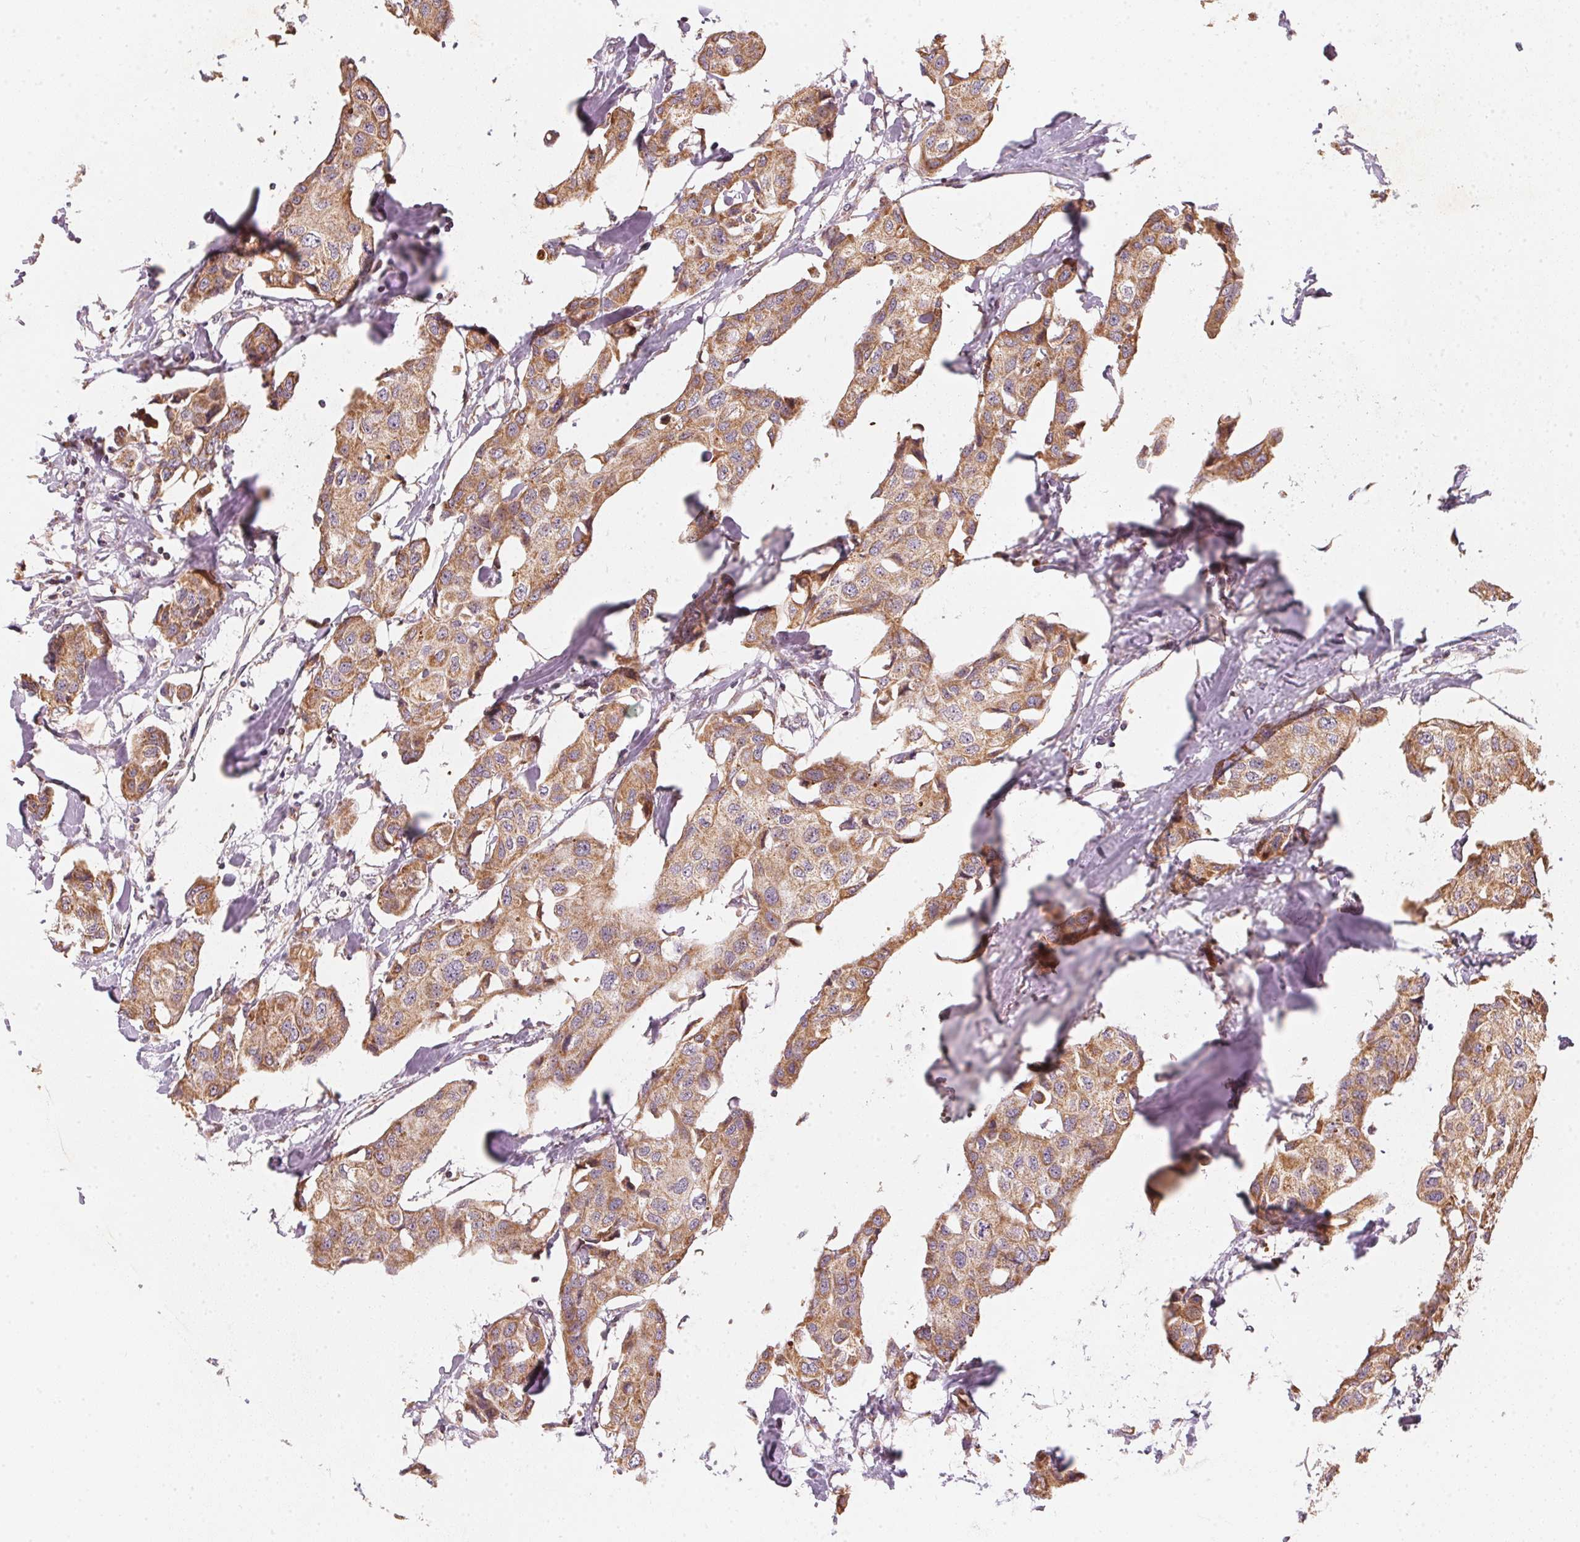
{"staining": {"intensity": "moderate", "quantity": ">75%", "location": "cytoplasmic/membranous"}, "tissue": "breast cancer", "cell_type": "Tumor cells", "image_type": "cancer", "snomed": [{"axis": "morphology", "description": "Duct carcinoma"}, {"axis": "topography", "description": "Breast"}], "caption": "Immunohistochemistry (IHC) staining of breast cancer, which demonstrates medium levels of moderate cytoplasmic/membranous positivity in about >75% of tumor cells indicating moderate cytoplasmic/membranous protein expression. The staining was performed using DAB (brown) for protein detection and nuclei were counterstained in hematoxylin (blue).", "gene": "MATCAP1", "patient": {"sex": "female", "age": 80}}